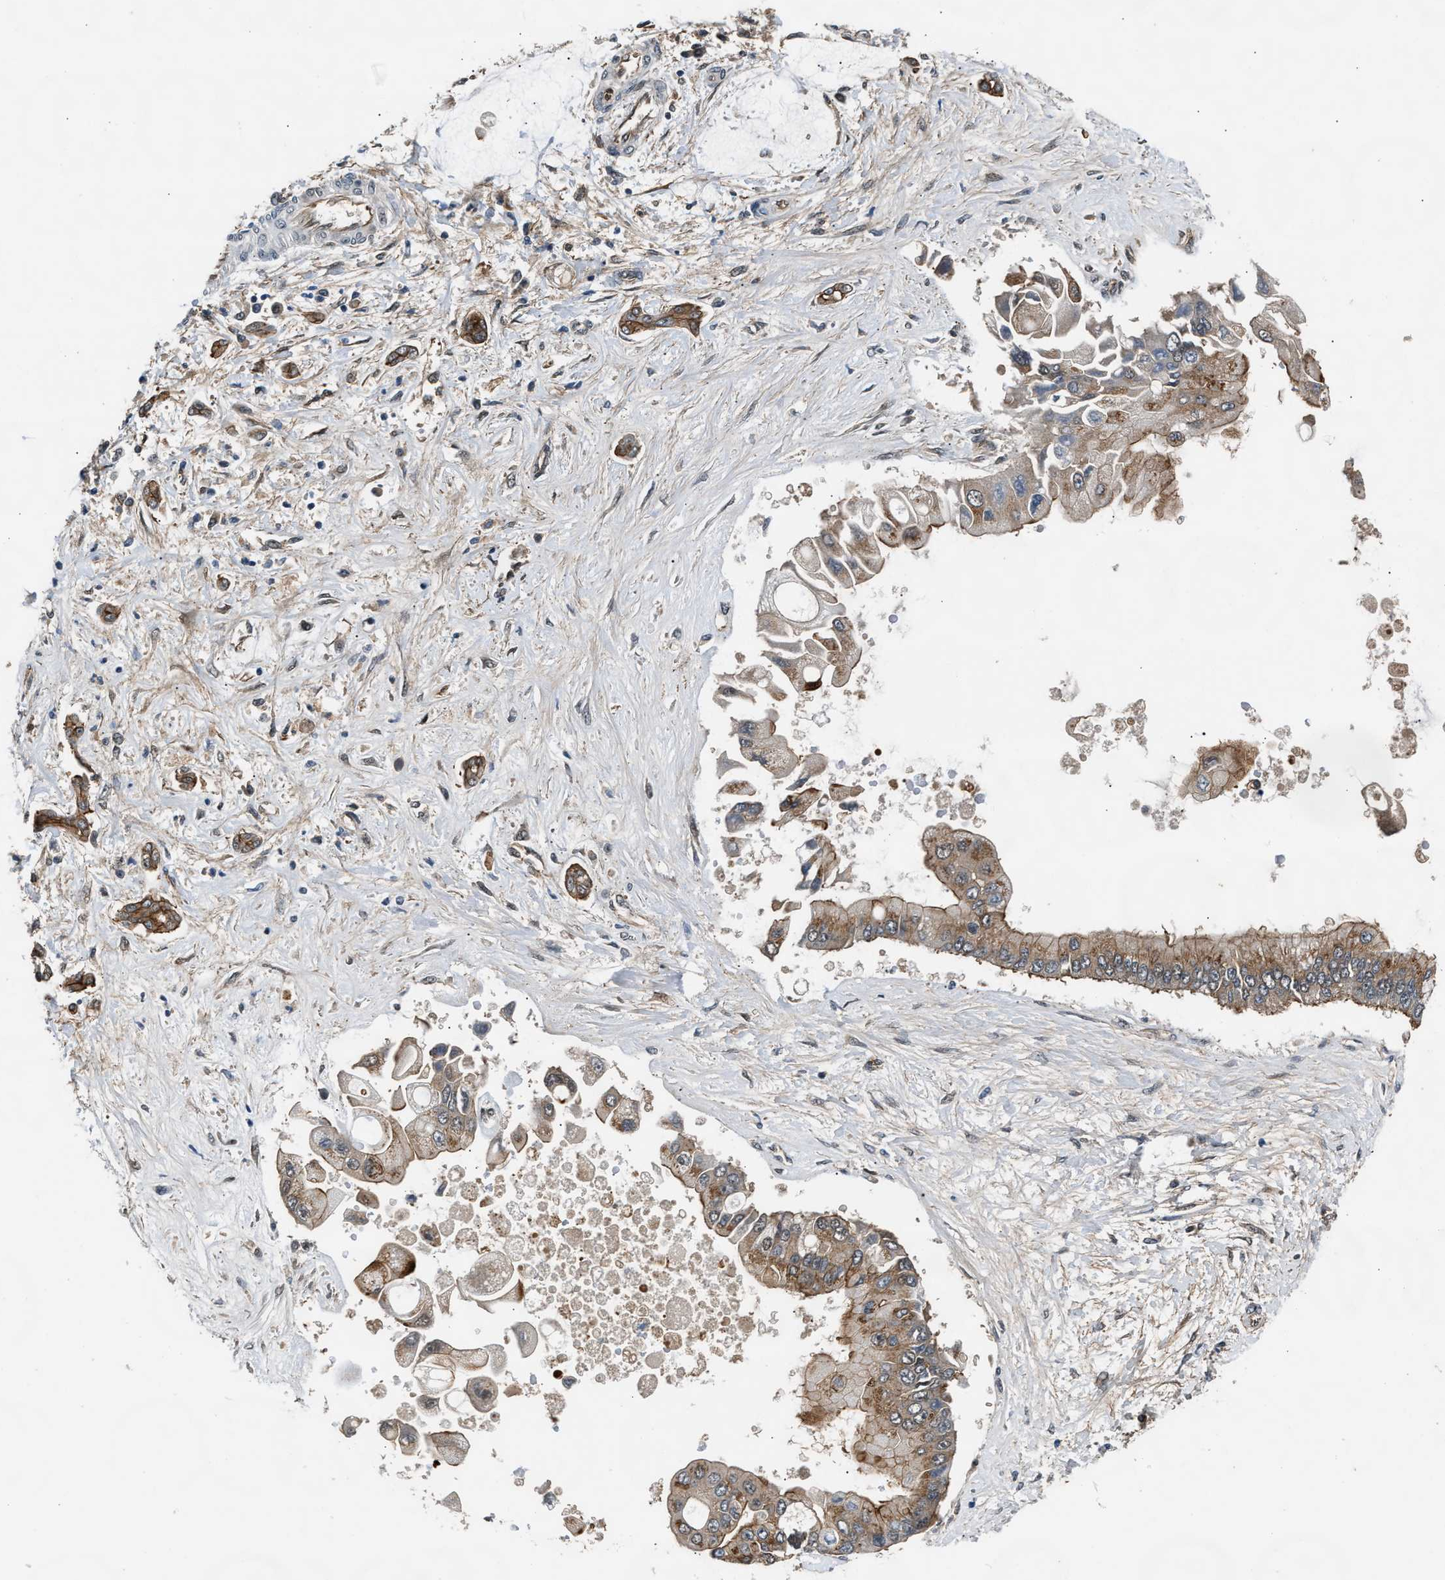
{"staining": {"intensity": "moderate", "quantity": "25%-75%", "location": "cytoplasmic/membranous"}, "tissue": "liver cancer", "cell_type": "Tumor cells", "image_type": "cancer", "snomed": [{"axis": "morphology", "description": "Cholangiocarcinoma"}, {"axis": "topography", "description": "Liver"}], "caption": "A micrograph of liver cancer (cholangiocarcinoma) stained for a protein exhibits moderate cytoplasmic/membranous brown staining in tumor cells.", "gene": "COPS2", "patient": {"sex": "male", "age": 50}}